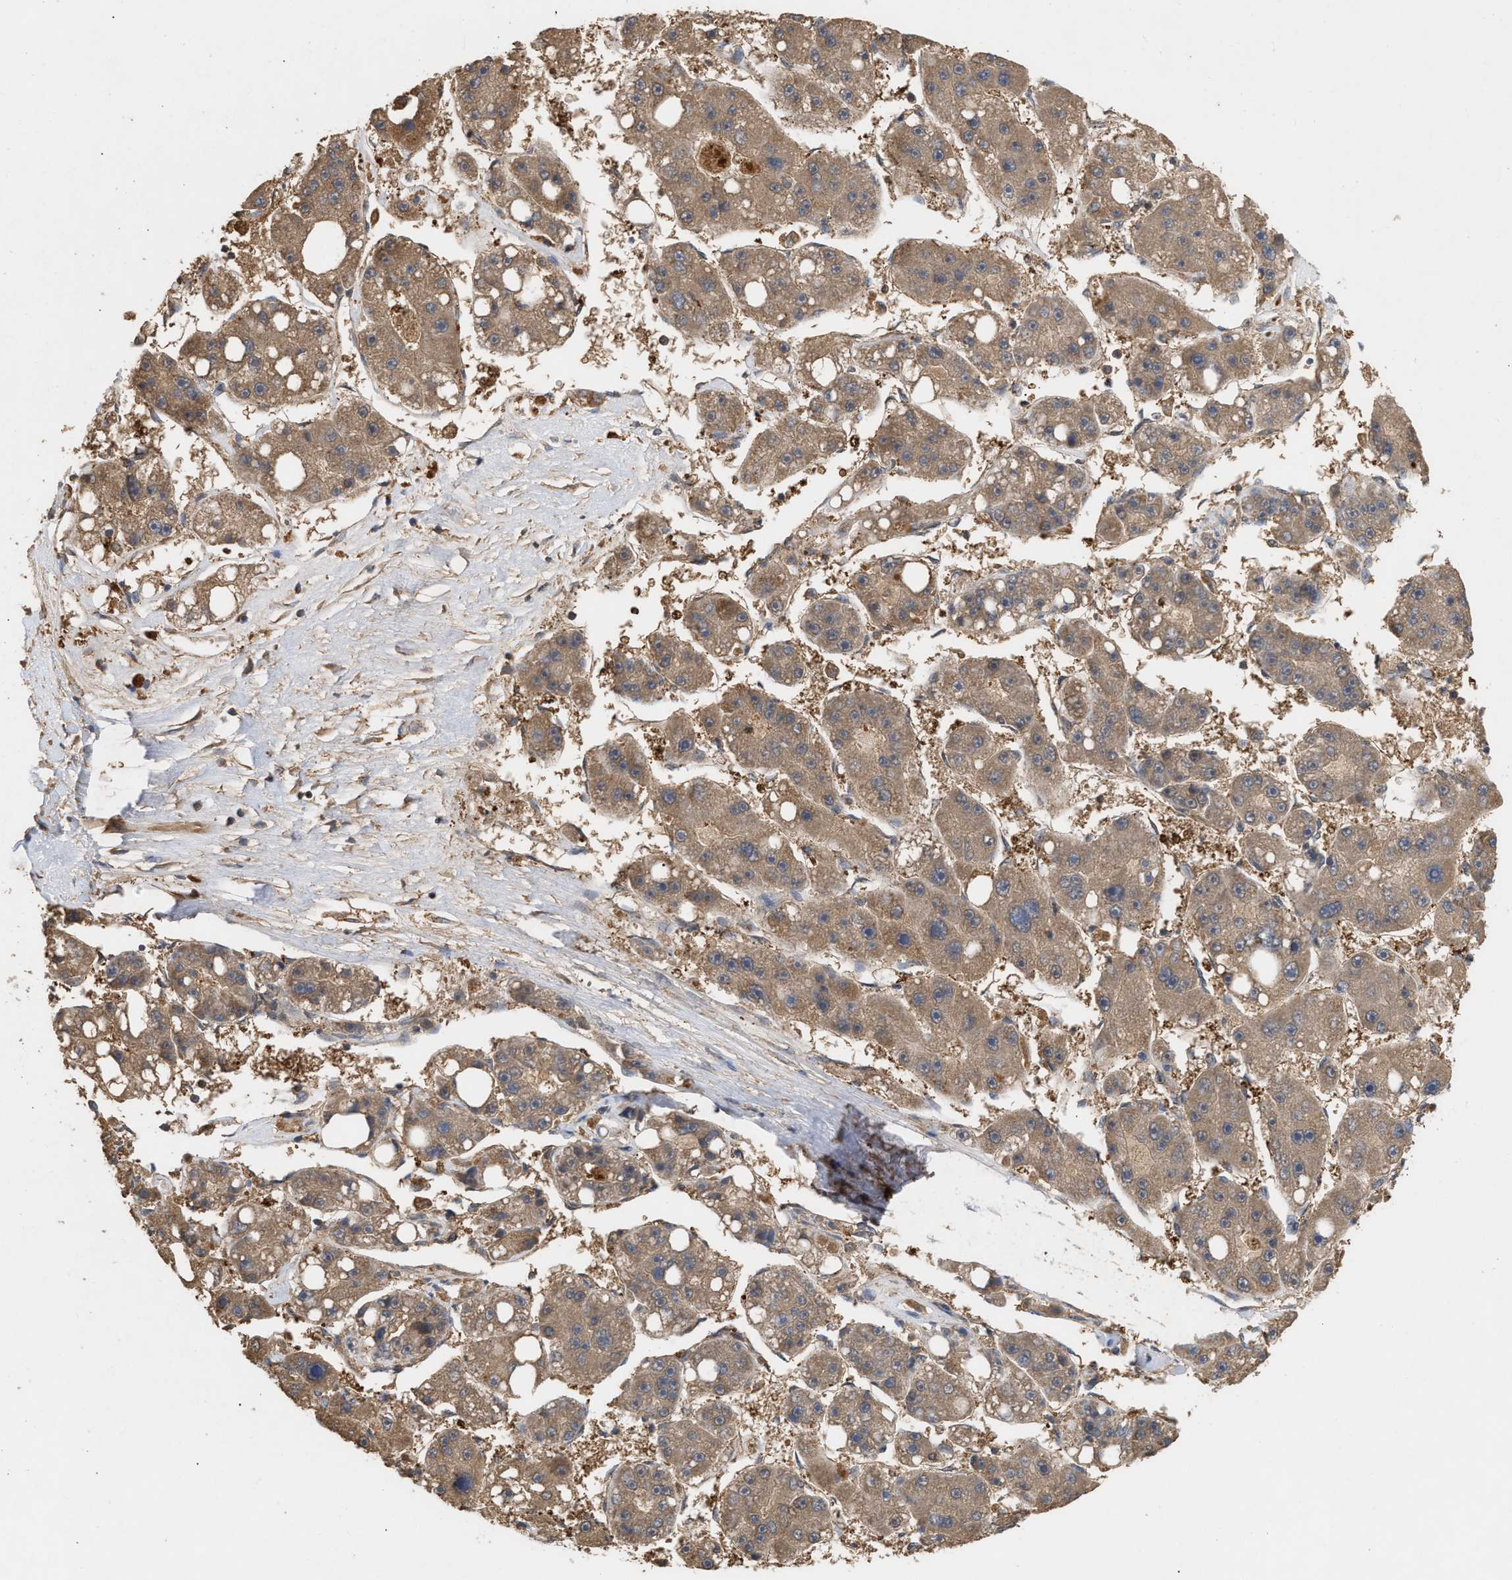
{"staining": {"intensity": "moderate", "quantity": ">75%", "location": "cytoplasmic/membranous"}, "tissue": "liver cancer", "cell_type": "Tumor cells", "image_type": "cancer", "snomed": [{"axis": "morphology", "description": "Carcinoma, Hepatocellular, NOS"}, {"axis": "topography", "description": "Liver"}], "caption": "Moderate cytoplasmic/membranous positivity for a protein is present in about >75% of tumor cells of liver hepatocellular carcinoma using immunohistochemistry (IHC).", "gene": "FITM1", "patient": {"sex": "female", "age": 61}}